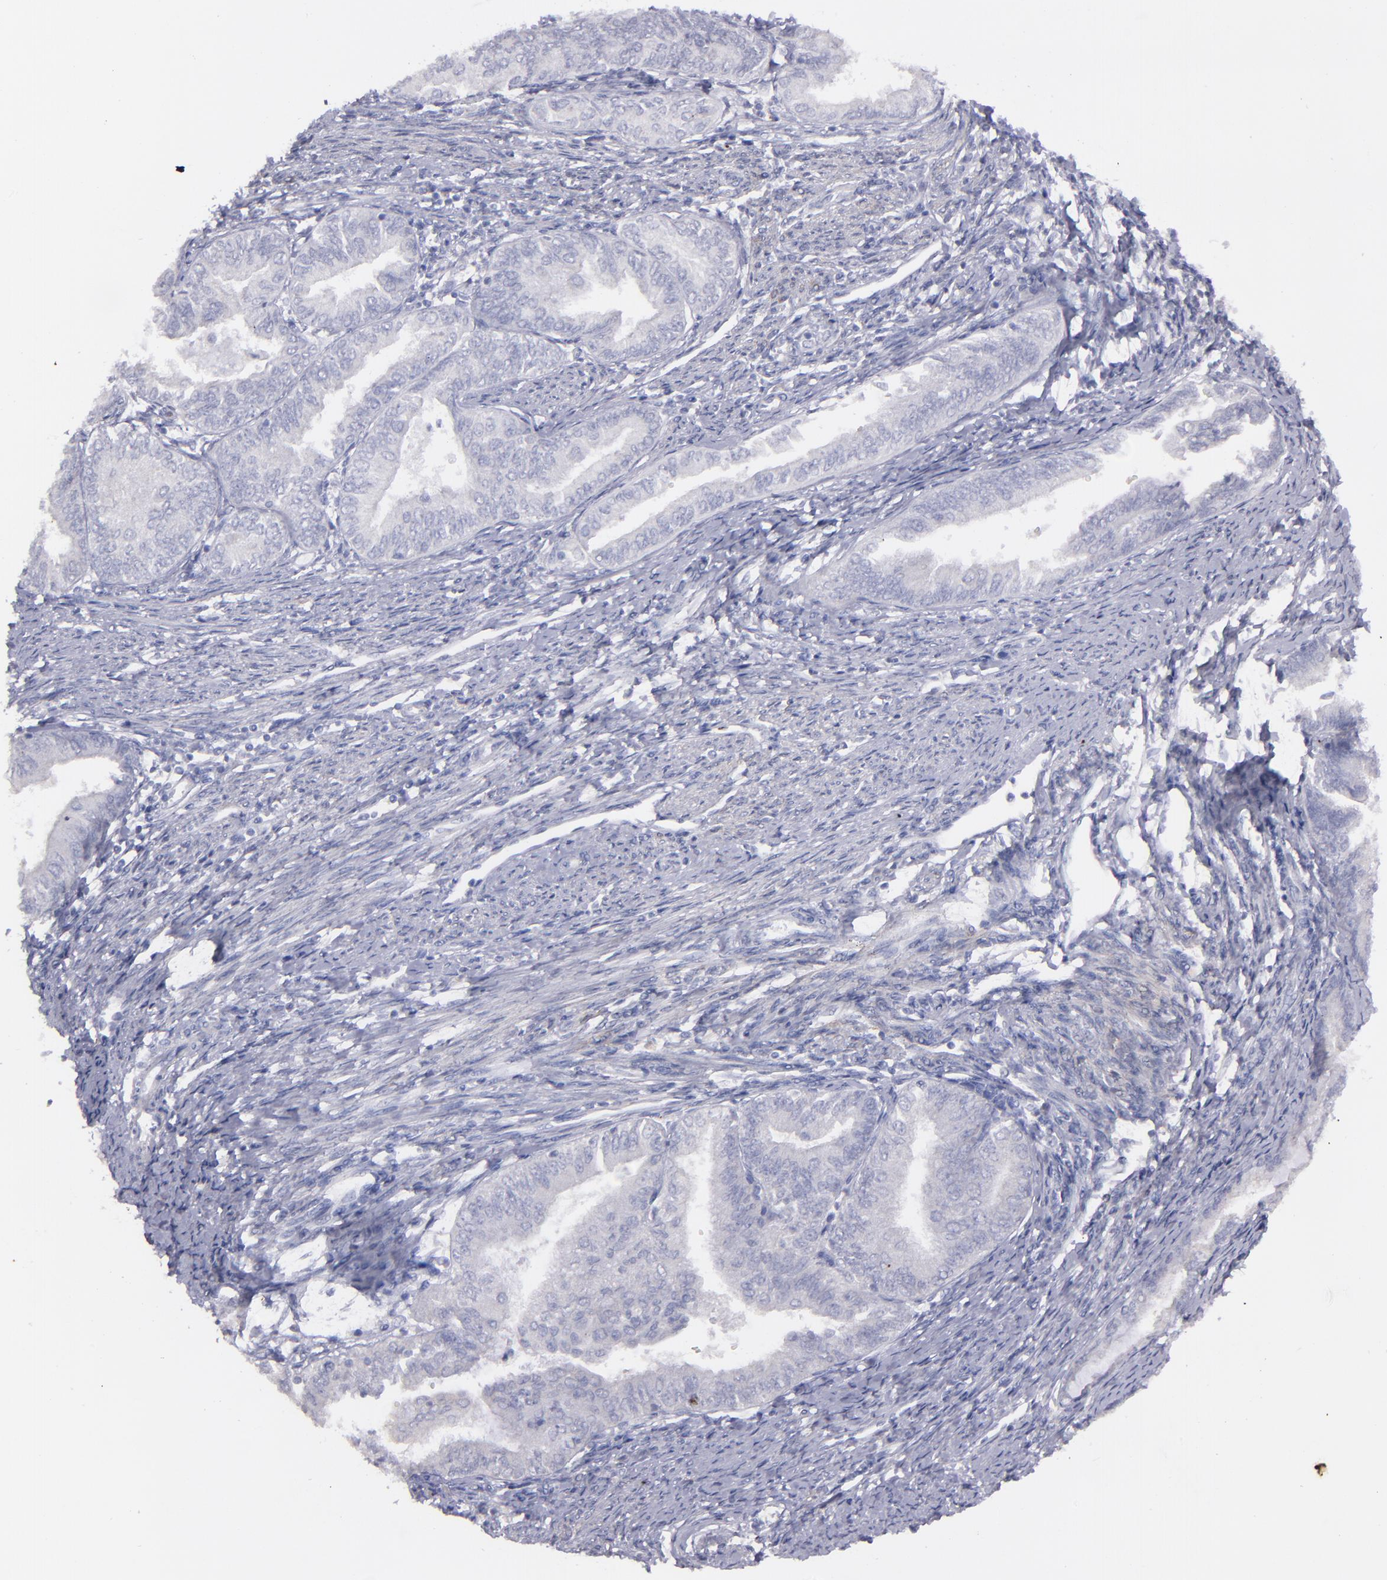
{"staining": {"intensity": "negative", "quantity": "none", "location": "none"}, "tissue": "endometrial cancer", "cell_type": "Tumor cells", "image_type": "cancer", "snomed": [{"axis": "morphology", "description": "Adenocarcinoma, NOS"}, {"axis": "topography", "description": "Endometrium"}], "caption": "This is an IHC histopathology image of endometrial cancer. There is no positivity in tumor cells.", "gene": "SNAP25", "patient": {"sex": "female", "age": 66}}